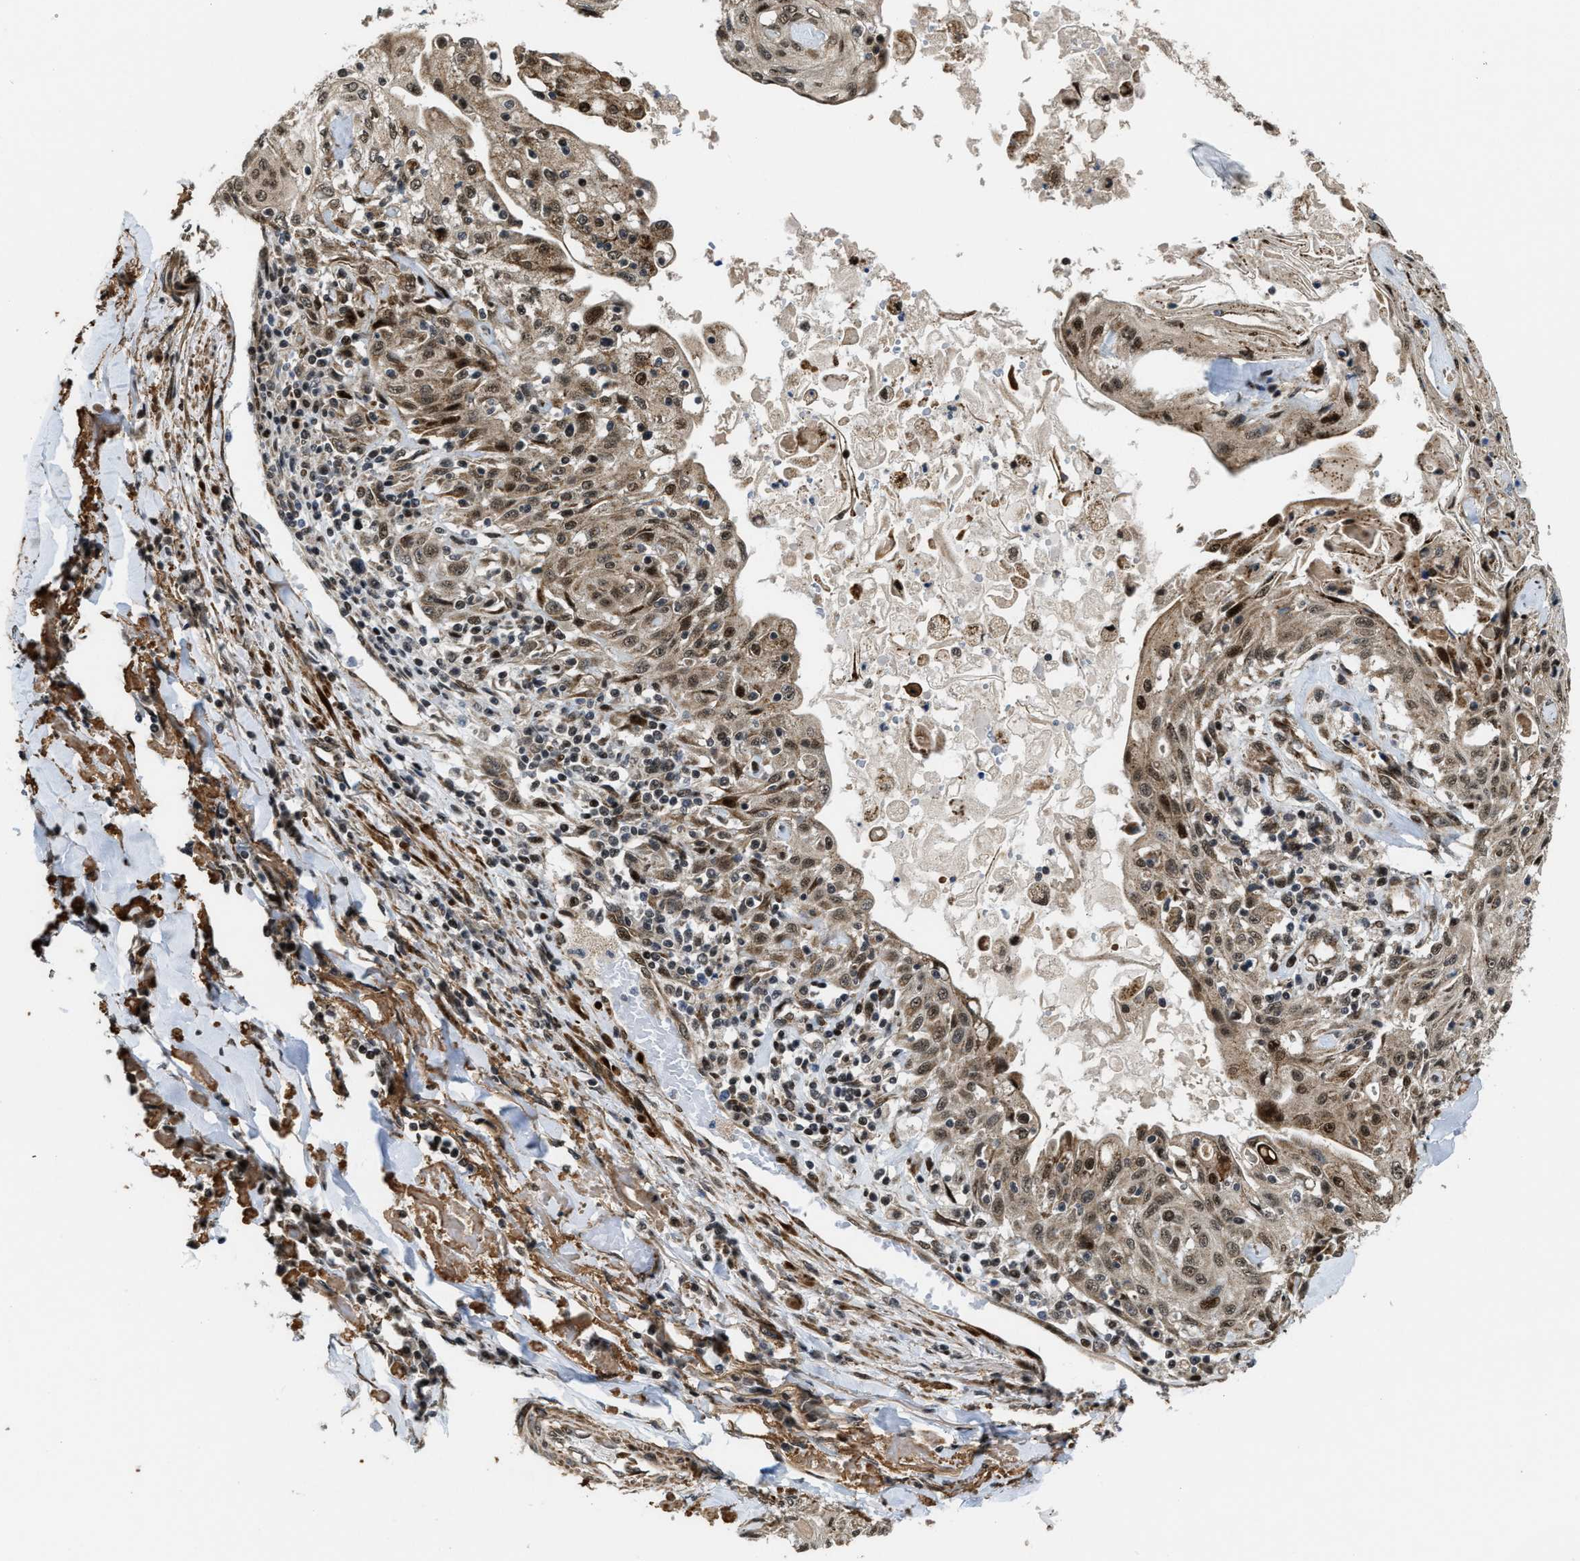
{"staining": {"intensity": "moderate", "quantity": ">75%", "location": "cytoplasmic/membranous,nuclear"}, "tissue": "skin cancer", "cell_type": "Tumor cells", "image_type": "cancer", "snomed": [{"axis": "morphology", "description": "Squamous cell carcinoma, NOS"}, {"axis": "morphology", "description": "Squamous cell carcinoma, metastatic, NOS"}, {"axis": "topography", "description": "Skin"}, {"axis": "topography", "description": "Lymph node"}], "caption": "High-magnification brightfield microscopy of skin cancer (metastatic squamous cell carcinoma) stained with DAB (brown) and counterstained with hematoxylin (blue). tumor cells exhibit moderate cytoplasmic/membranous and nuclear positivity is appreciated in approximately>75% of cells.", "gene": "ZNF250", "patient": {"sex": "male", "age": 75}}